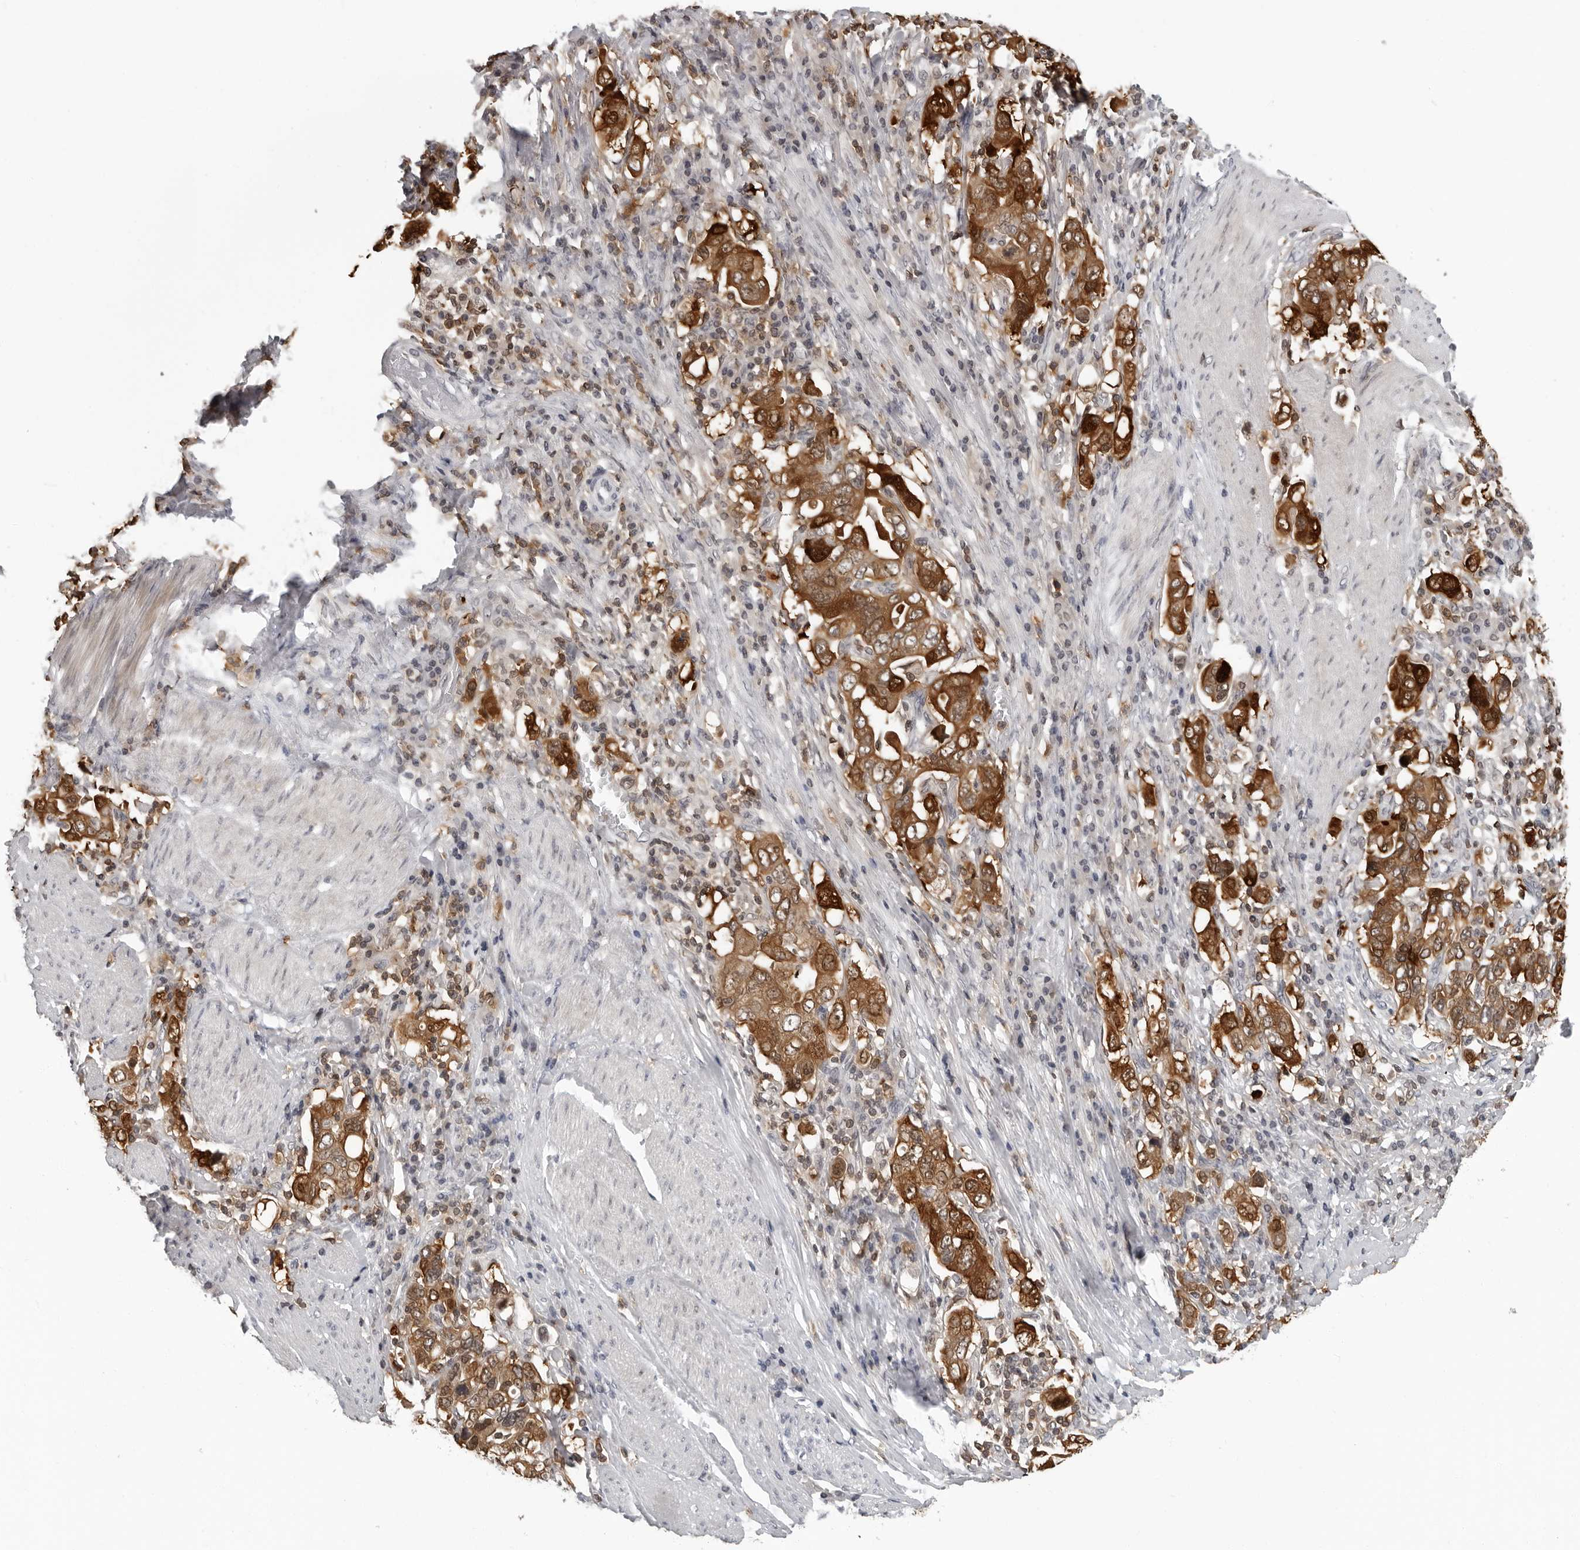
{"staining": {"intensity": "strong", "quantity": ">75%", "location": "cytoplasmic/membranous"}, "tissue": "stomach cancer", "cell_type": "Tumor cells", "image_type": "cancer", "snomed": [{"axis": "morphology", "description": "Adenocarcinoma, NOS"}, {"axis": "topography", "description": "Stomach, upper"}], "caption": "A brown stain shows strong cytoplasmic/membranous positivity of a protein in stomach adenocarcinoma tumor cells.", "gene": "HSPH1", "patient": {"sex": "male", "age": 62}}